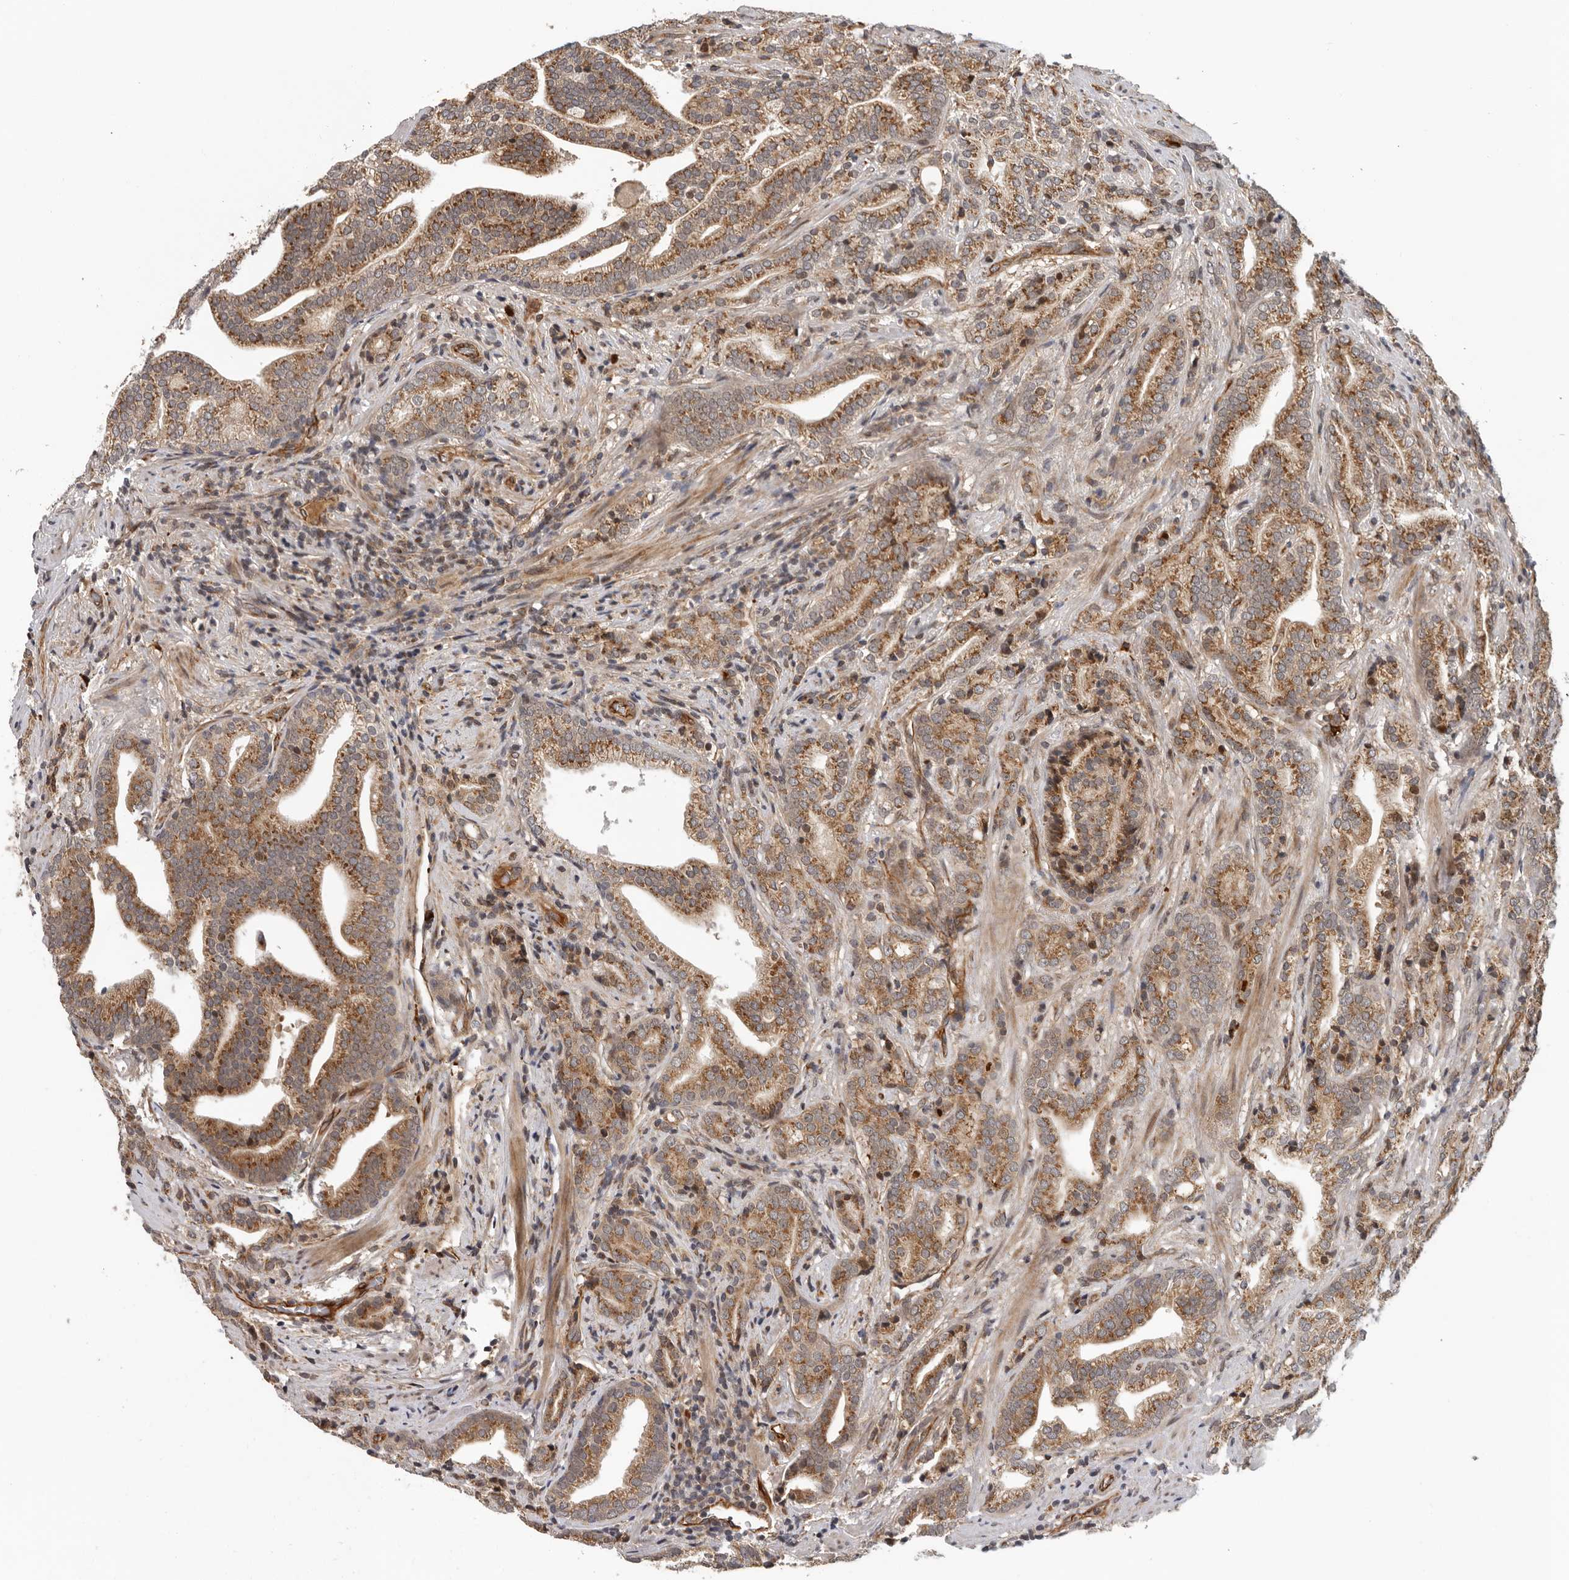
{"staining": {"intensity": "moderate", "quantity": ">75%", "location": "cytoplasmic/membranous"}, "tissue": "prostate cancer", "cell_type": "Tumor cells", "image_type": "cancer", "snomed": [{"axis": "morphology", "description": "Adenocarcinoma, High grade"}, {"axis": "topography", "description": "Prostate"}], "caption": "Tumor cells reveal moderate cytoplasmic/membranous positivity in approximately >75% of cells in prostate cancer (adenocarcinoma (high-grade)). Nuclei are stained in blue.", "gene": "RNF157", "patient": {"sex": "male", "age": 57}}